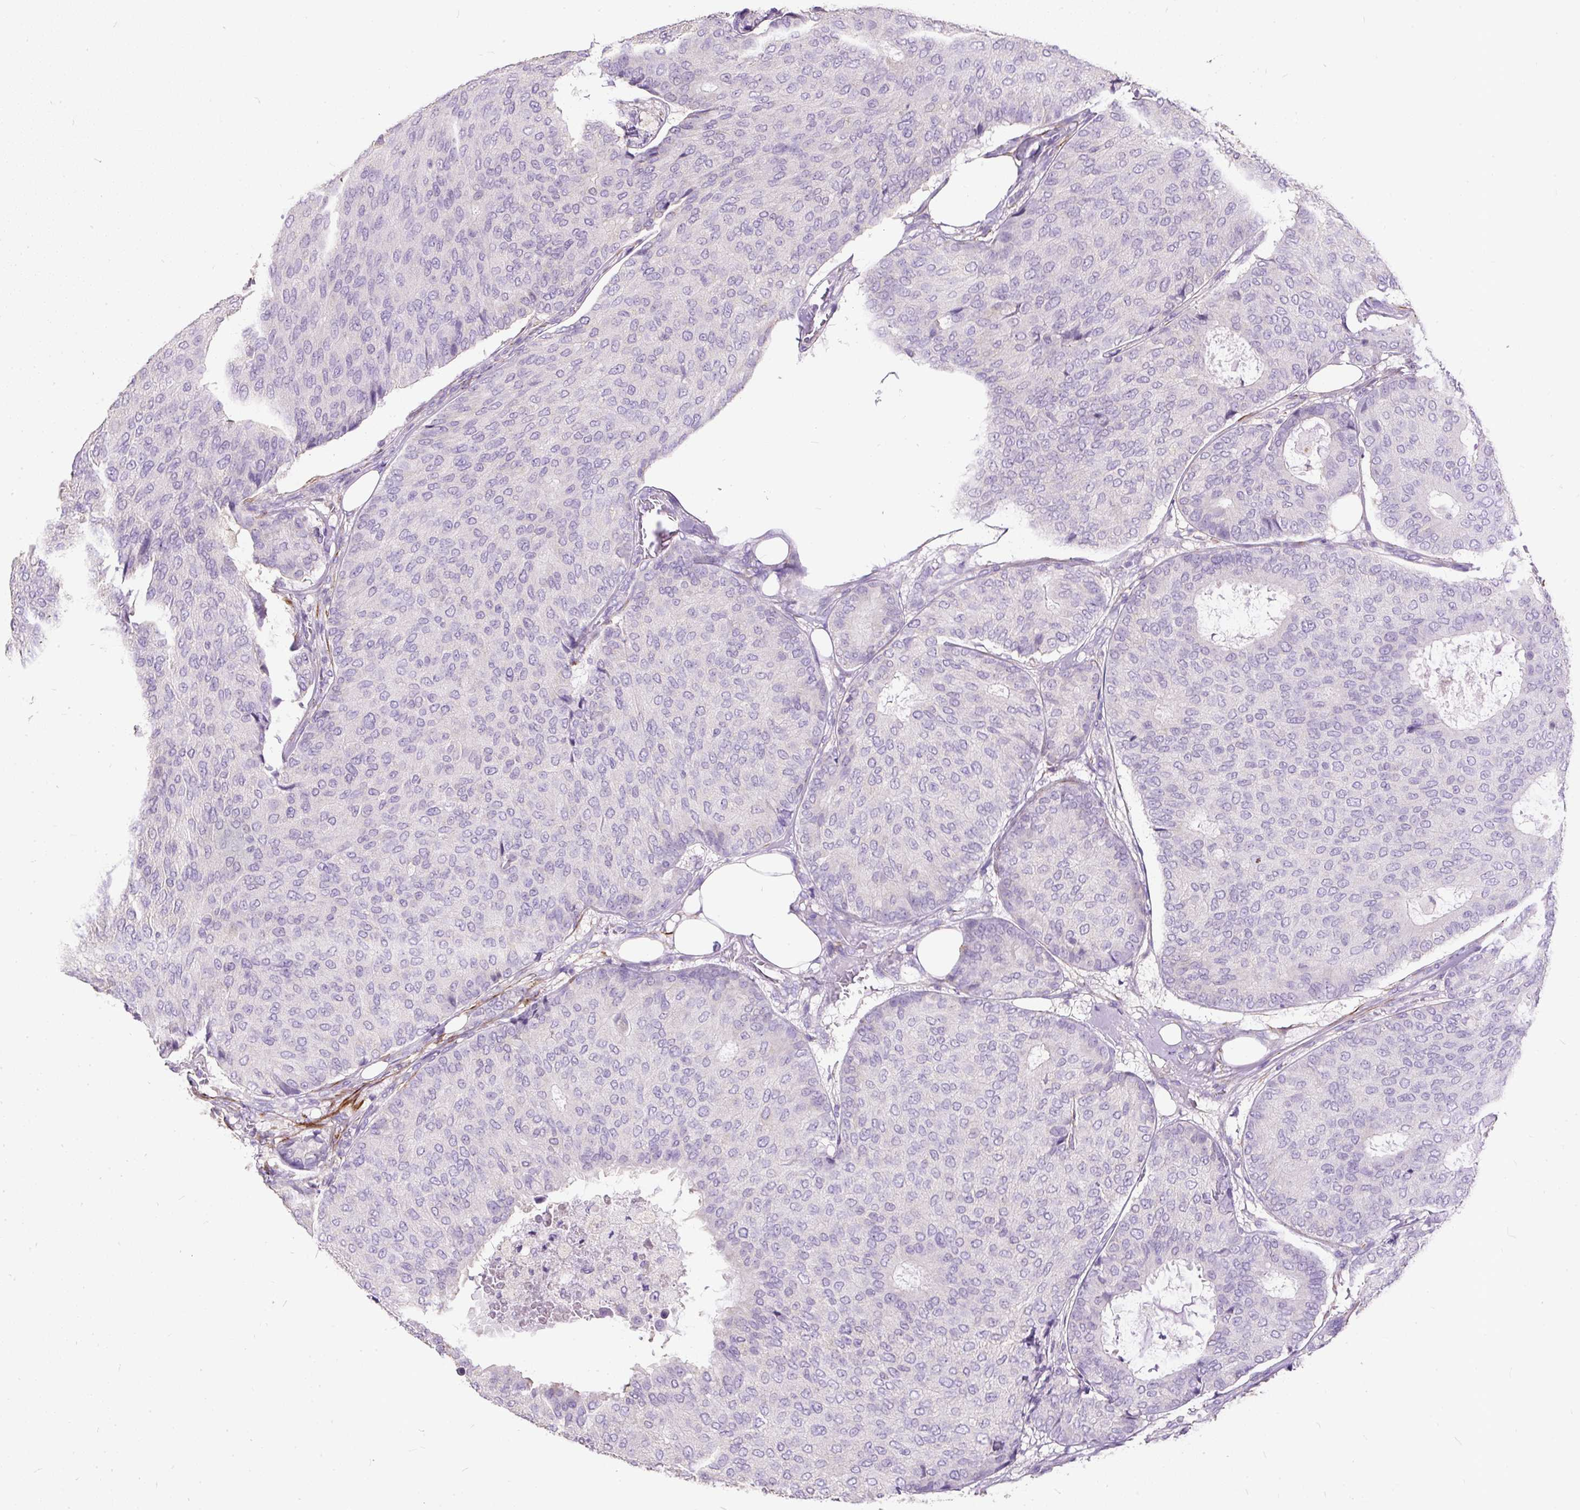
{"staining": {"intensity": "negative", "quantity": "none", "location": "none"}, "tissue": "breast cancer", "cell_type": "Tumor cells", "image_type": "cancer", "snomed": [{"axis": "morphology", "description": "Duct carcinoma"}, {"axis": "topography", "description": "Breast"}], "caption": "The immunohistochemistry micrograph has no significant positivity in tumor cells of intraductal carcinoma (breast) tissue. The staining was performed using DAB to visualize the protein expression in brown, while the nuclei were stained in blue with hematoxylin (Magnification: 20x).", "gene": "GBX1", "patient": {"sex": "female", "age": 75}}